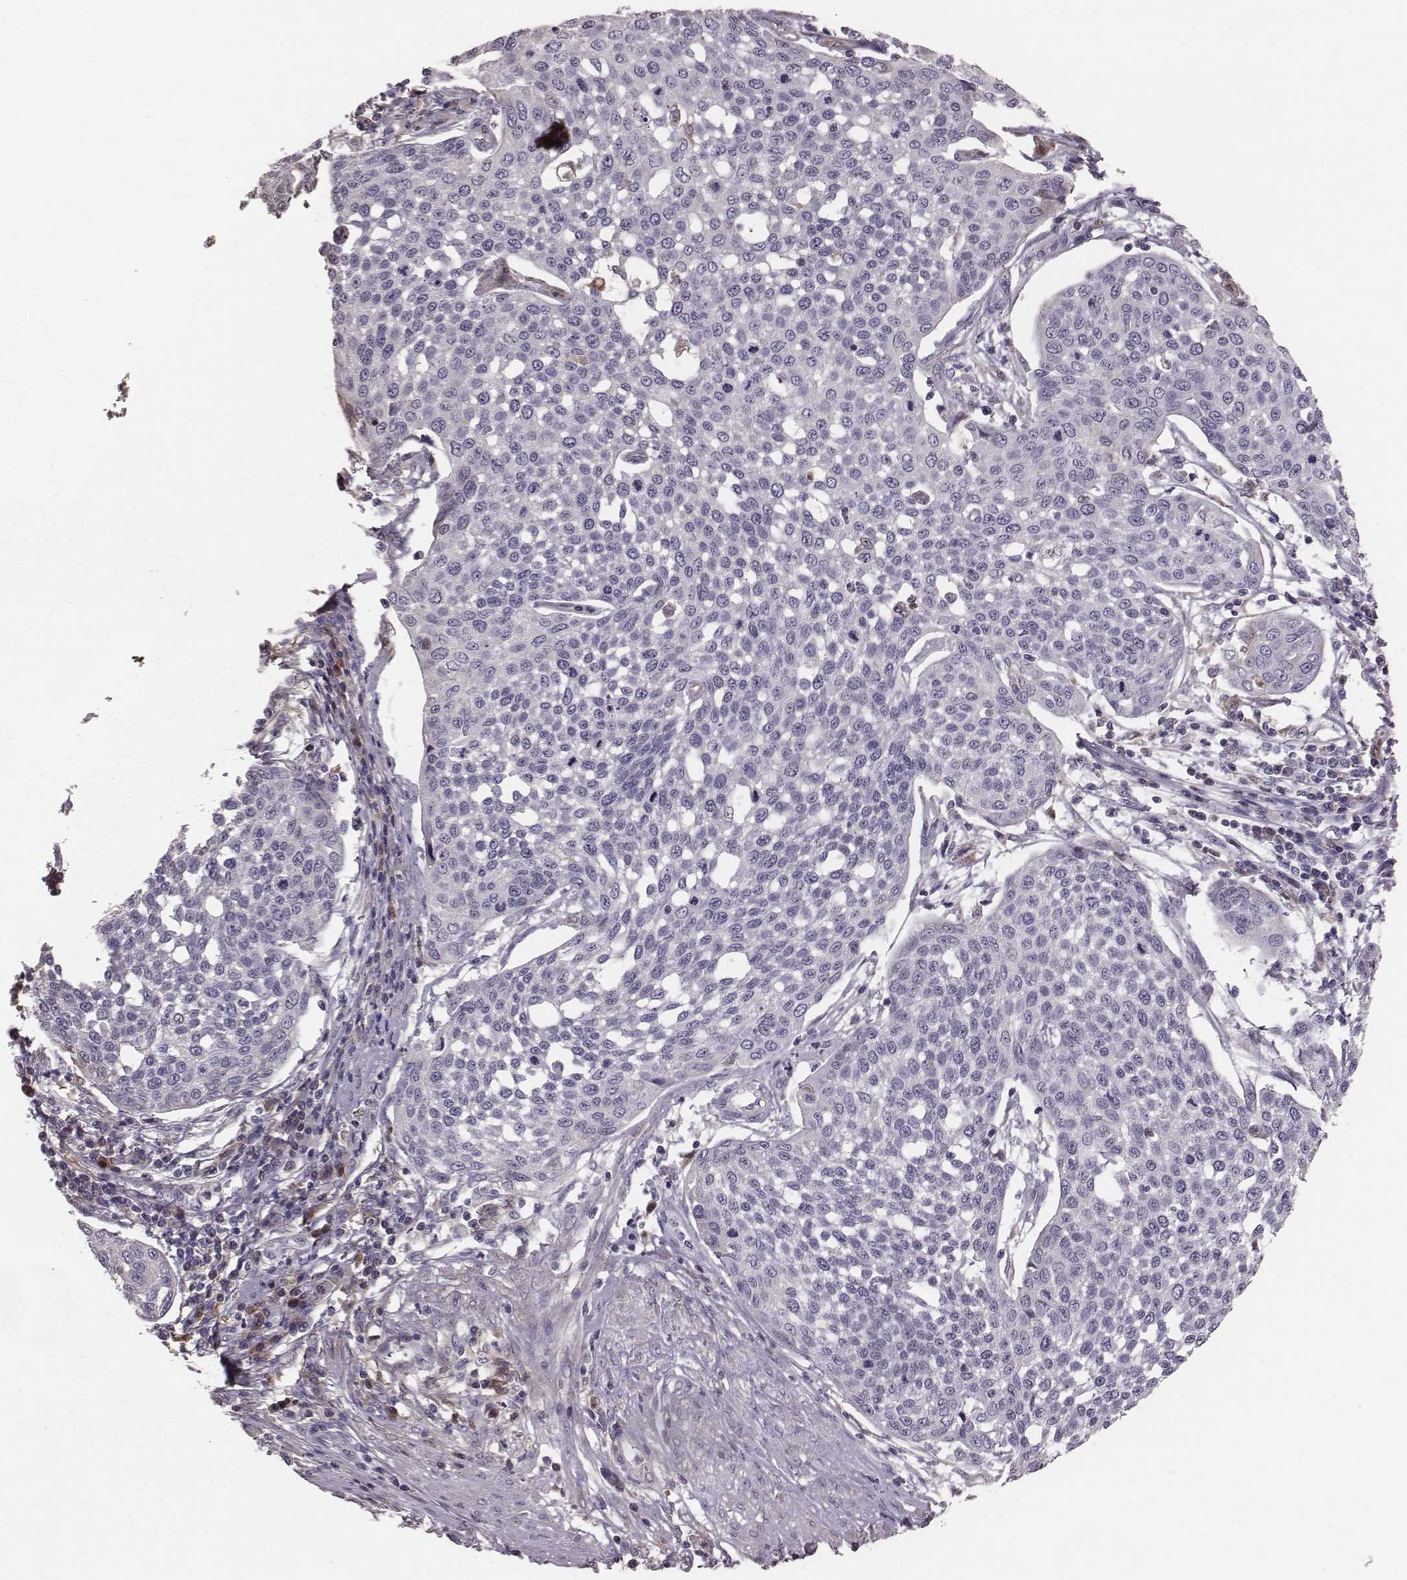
{"staining": {"intensity": "negative", "quantity": "none", "location": "none"}, "tissue": "cervical cancer", "cell_type": "Tumor cells", "image_type": "cancer", "snomed": [{"axis": "morphology", "description": "Squamous cell carcinoma, NOS"}, {"axis": "topography", "description": "Cervix"}], "caption": "Tumor cells show no significant protein staining in cervical squamous cell carcinoma.", "gene": "CFTR", "patient": {"sex": "female", "age": 34}}